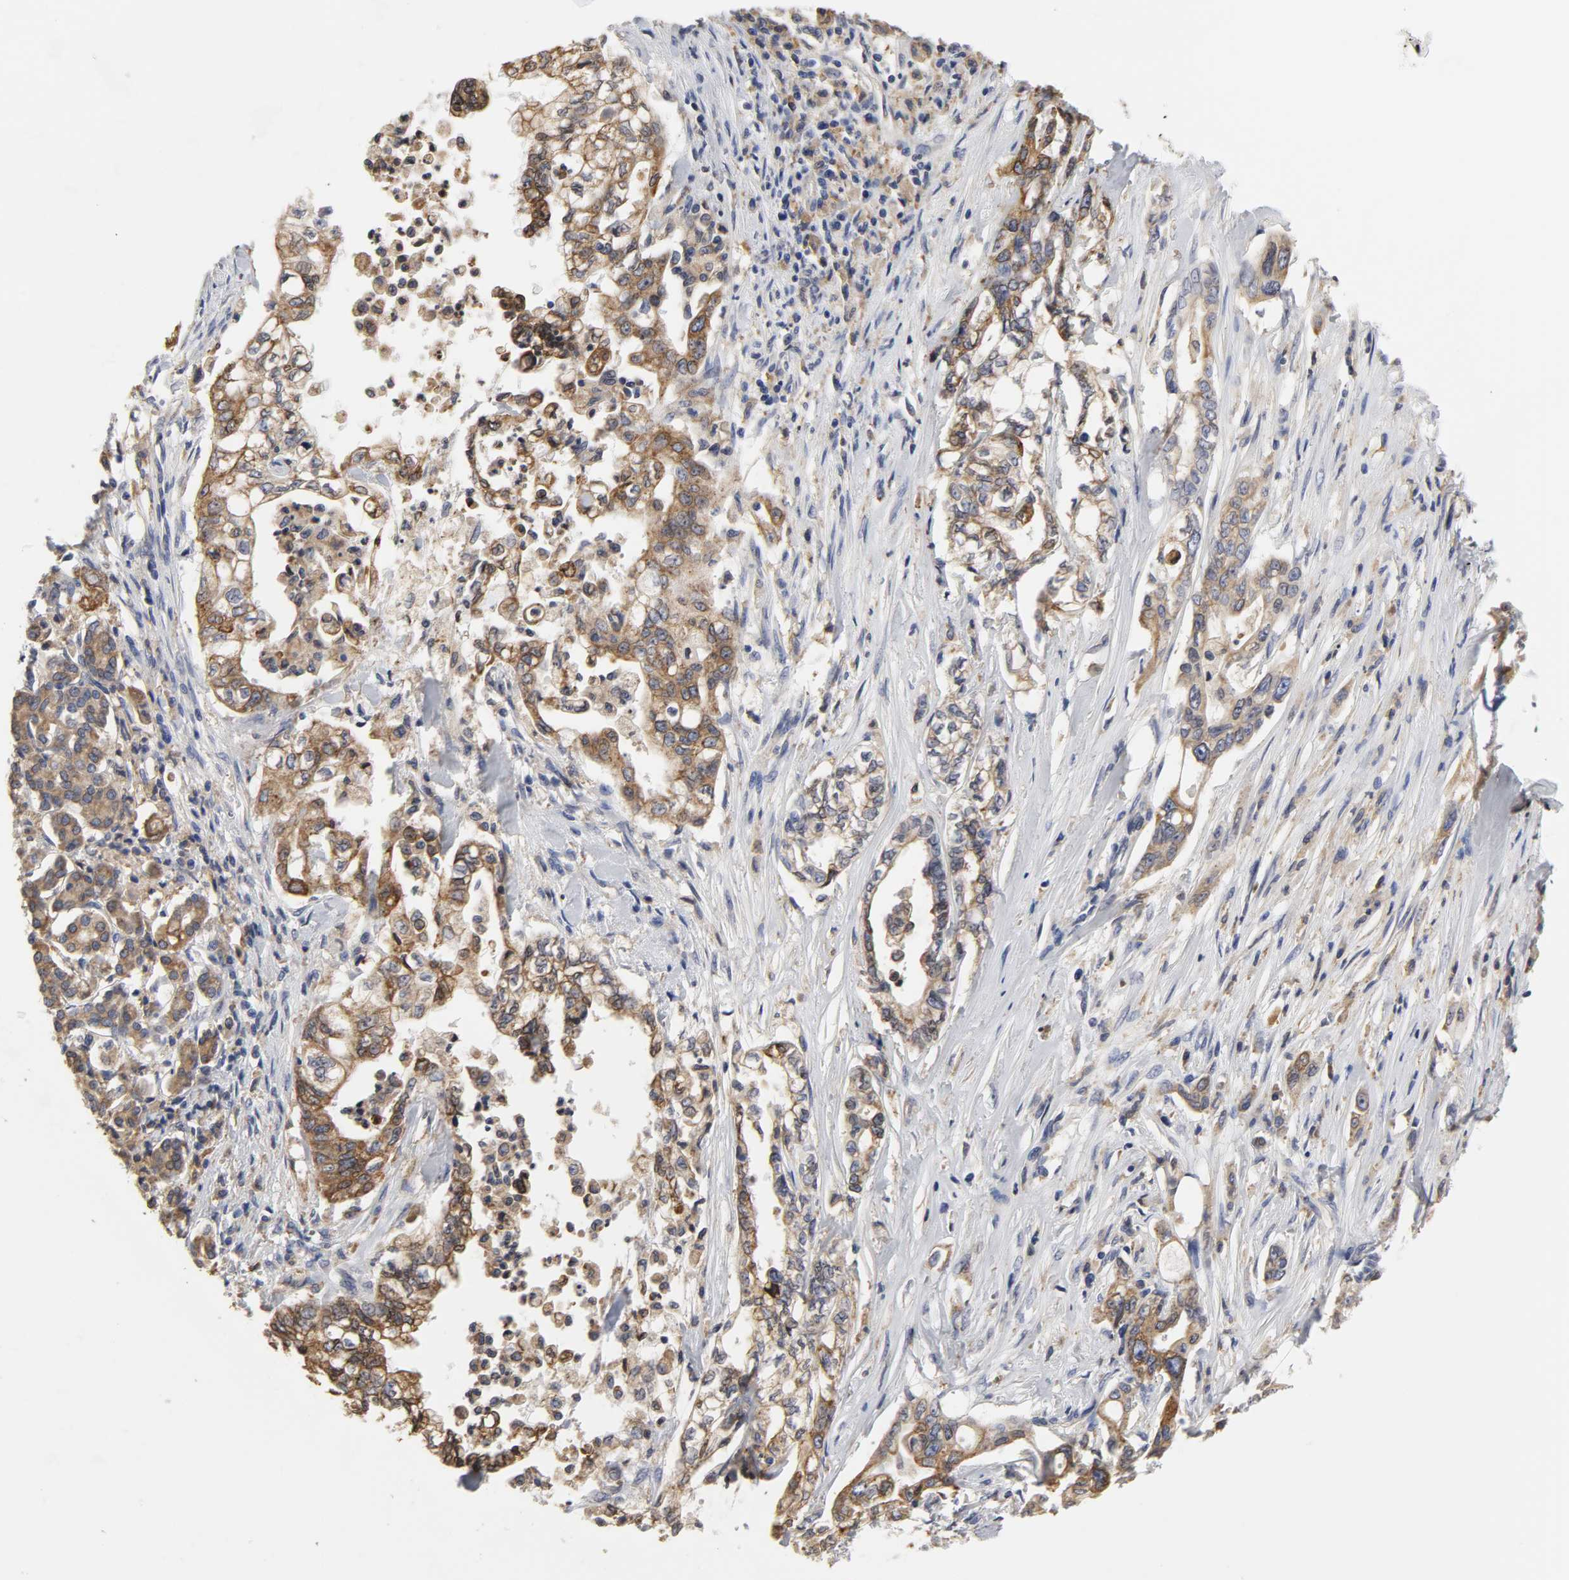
{"staining": {"intensity": "moderate", "quantity": ">75%", "location": "cytoplasmic/membranous"}, "tissue": "pancreatic cancer", "cell_type": "Tumor cells", "image_type": "cancer", "snomed": [{"axis": "morphology", "description": "Normal tissue, NOS"}, {"axis": "topography", "description": "Pancreas"}], "caption": "About >75% of tumor cells in human pancreatic cancer exhibit moderate cytoplasmic/membranous protein staining as visualized by brown immunohistochemical staining.", "gene": "HCK", "patient": {"sex": "male", "age": 42}}